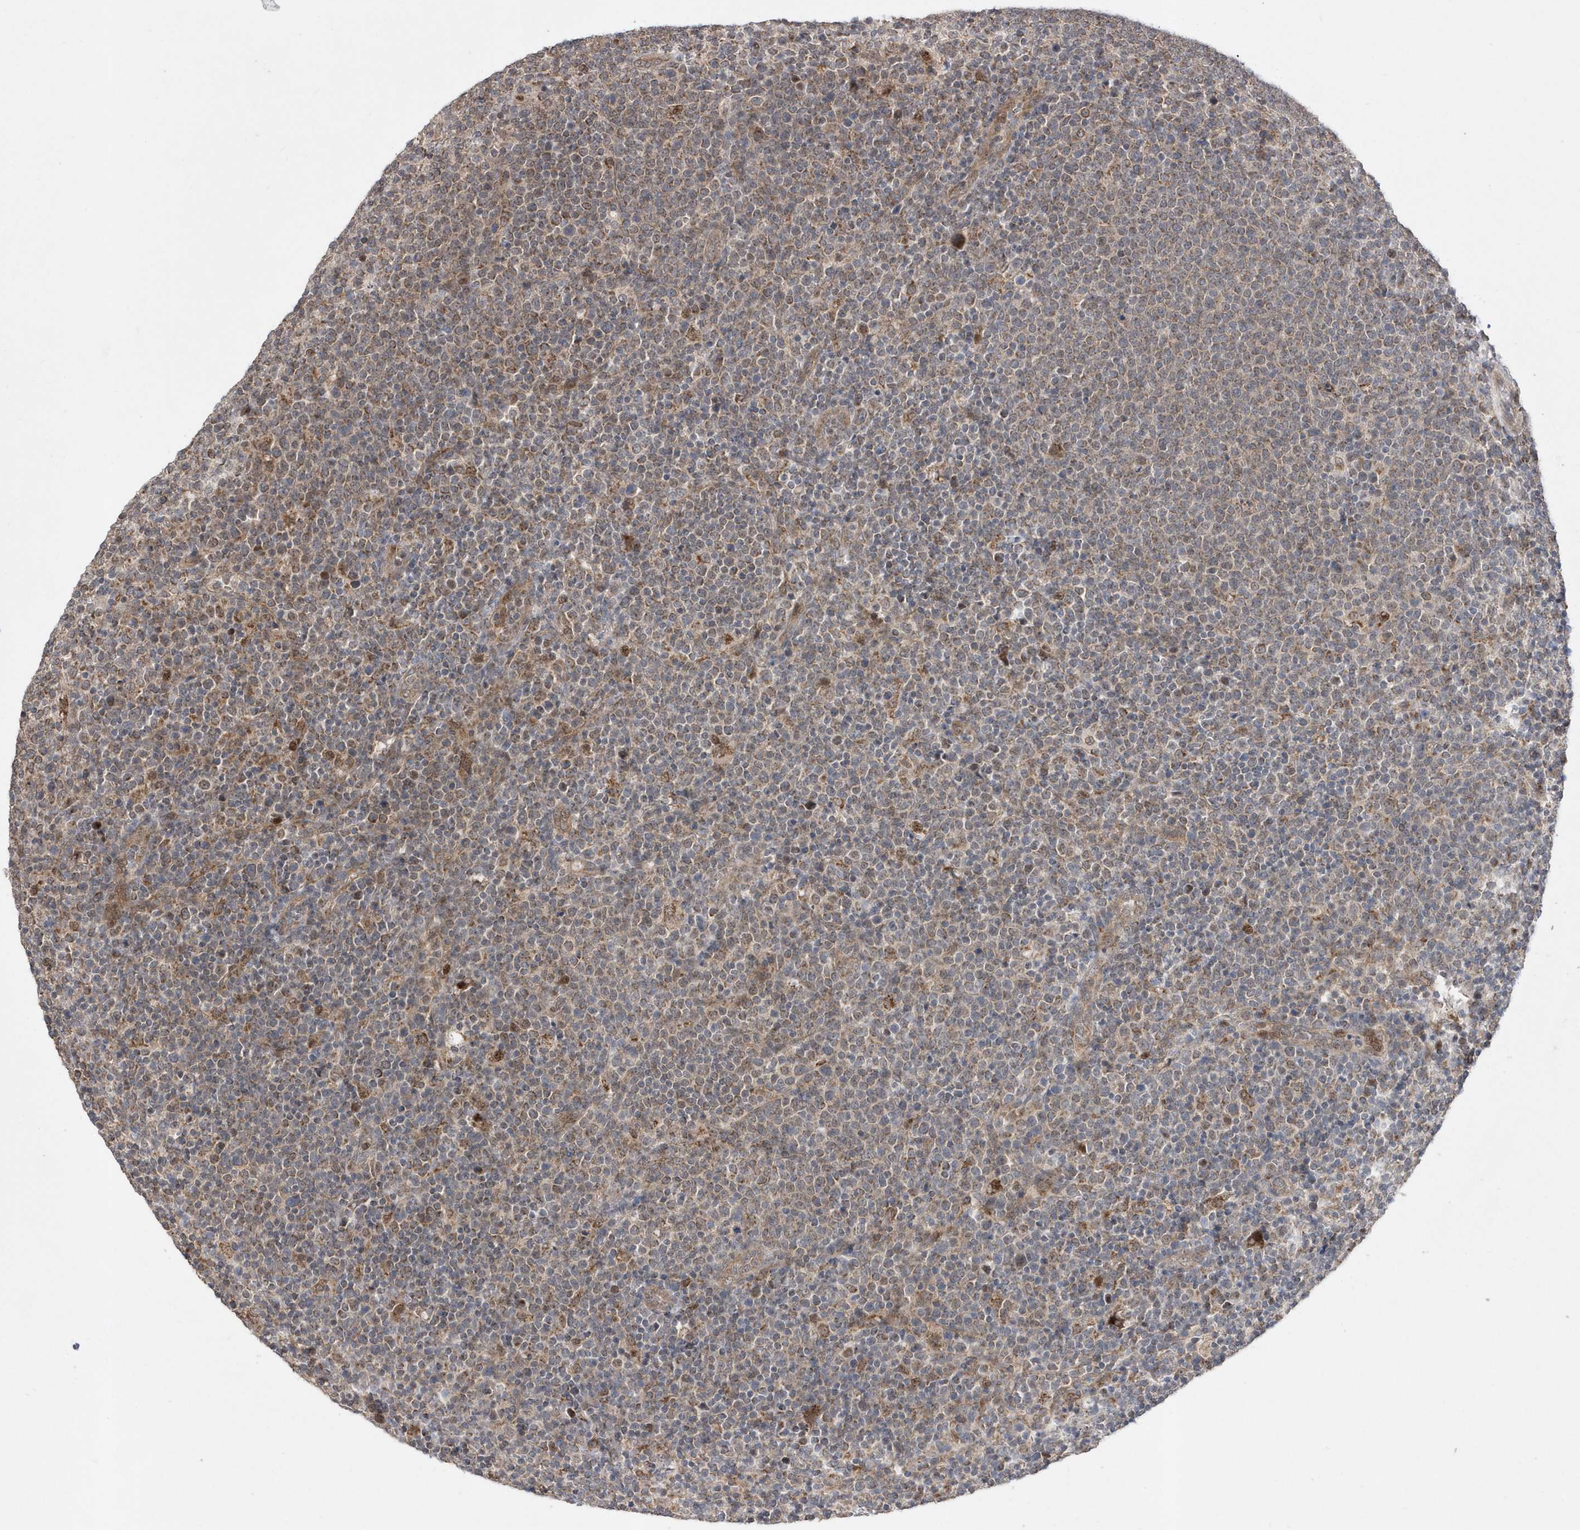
{"staining": {"intensity": "weak", "quantity": "25%-75%", "location": "cytoplasmic/membranous"}, "tissue": "lymphoma", "cell_type": "Tumor cells", "image_type": "cancer", "snomed": [{"axis": "morphology", "description": "Malignant lymphoma, non-Hodgkin's type, High grade"}, {"axis": "topography", "description": "Lymph node"}], "caption": "Immunohistochemical staining of high-grade malignant lymphoma, non-Hodgkin's type displays weak cytoplasmic/membranous protein staining in about 25%-75% of tumor cells.", "gene": "DALRD3", "patient": {"sex": "male", "age": 61}}